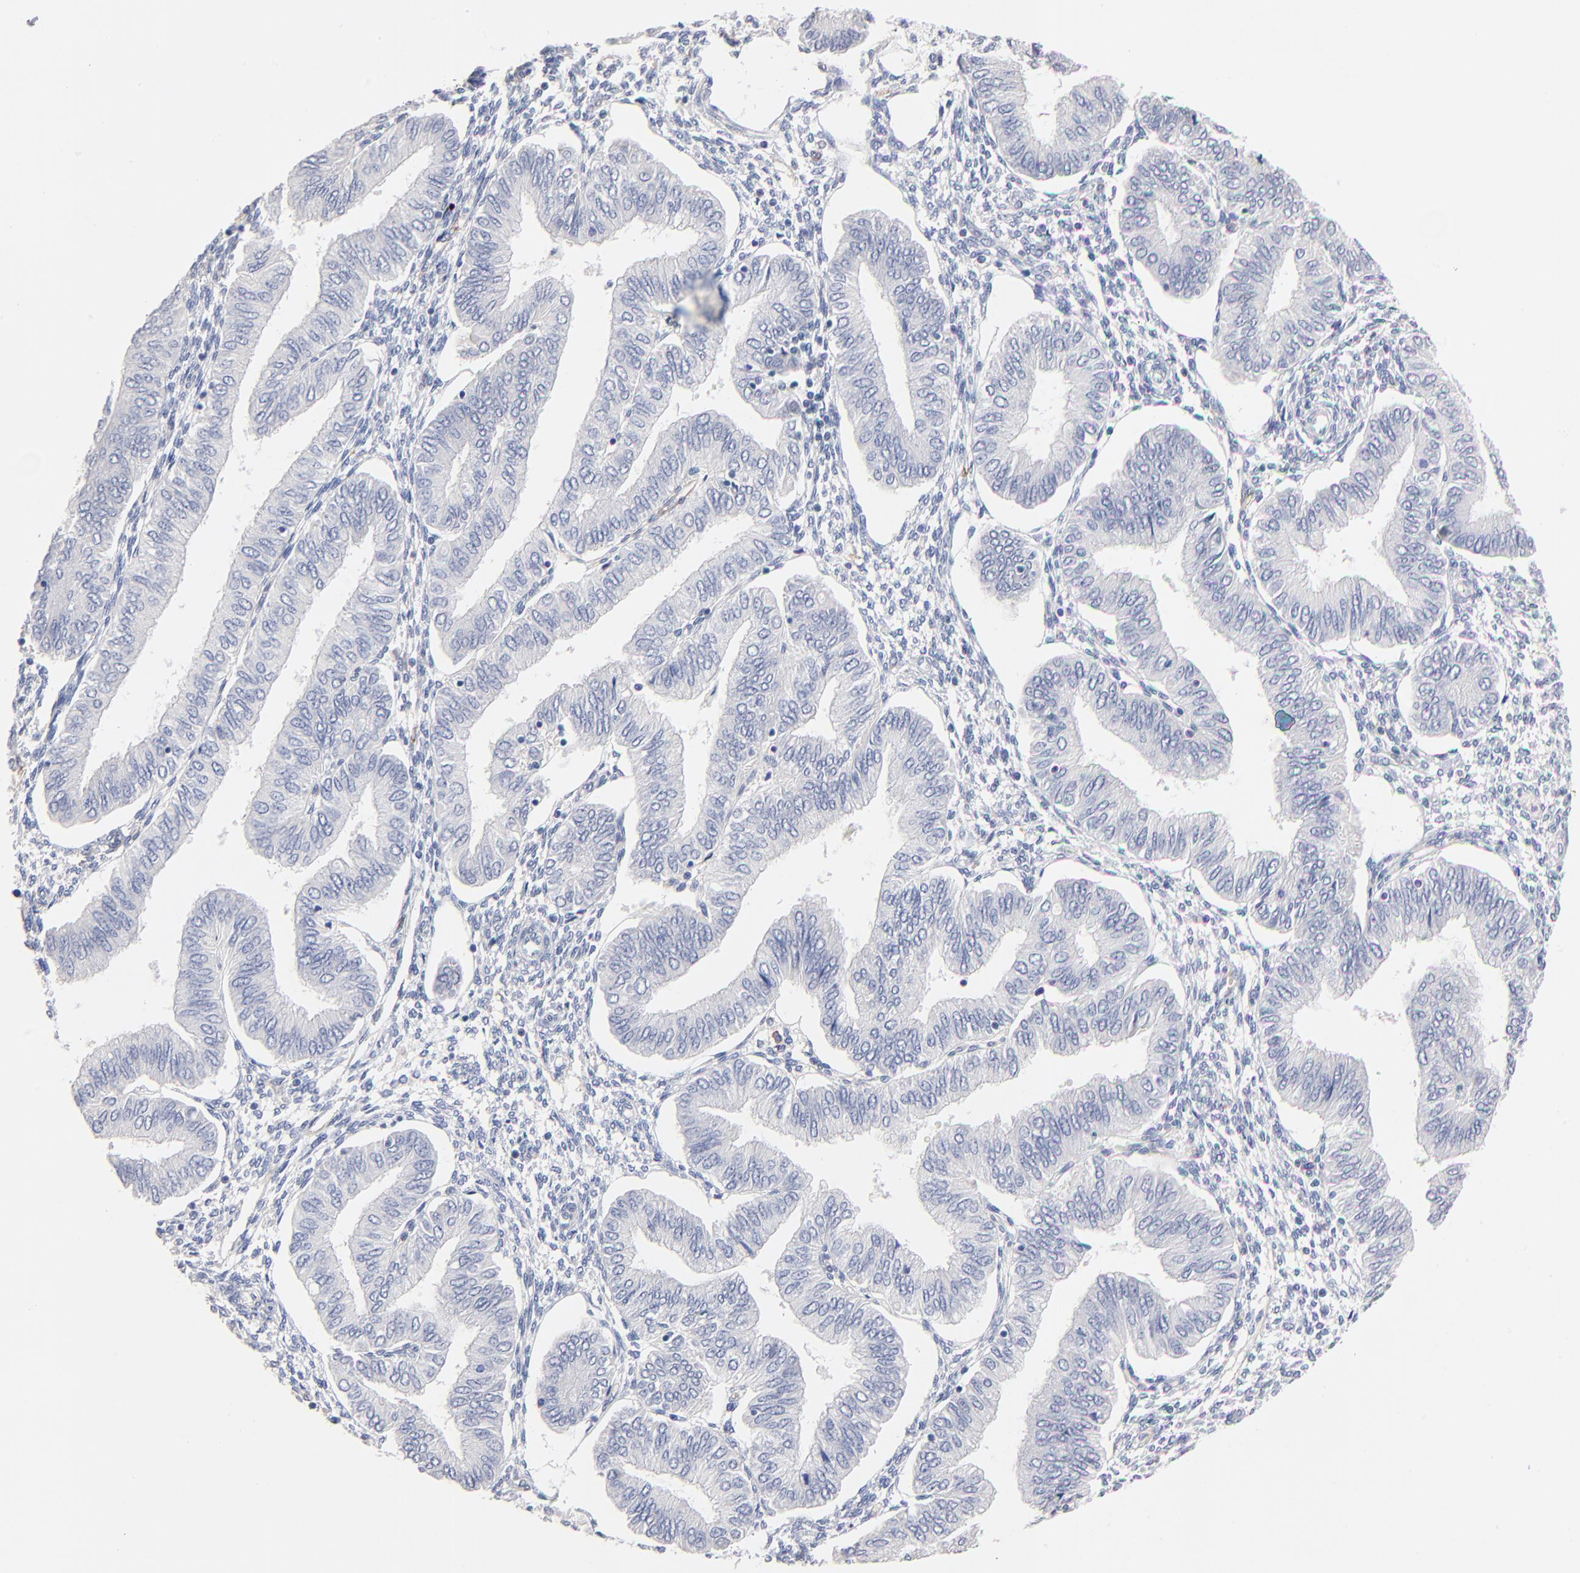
{"staining": {"intensity": "negative", "quantity": "none", "location": "none"}, "tissue": "endometrial cancer", "cell_type": "Tumor cells", "image_type": "cancer", "snomed": [{"axis": "morphology", "description": "Adenocarcinoma, NOS"}, {"axis": "topography", "description": "Endometrium"}], "caption": "Immunohistochemical staining of endometrial adenocarcinoma exhibits no significant positivity in tumor cells.", "gene": "ITGA8", "patient": {"sex": "female", "age": 51}}